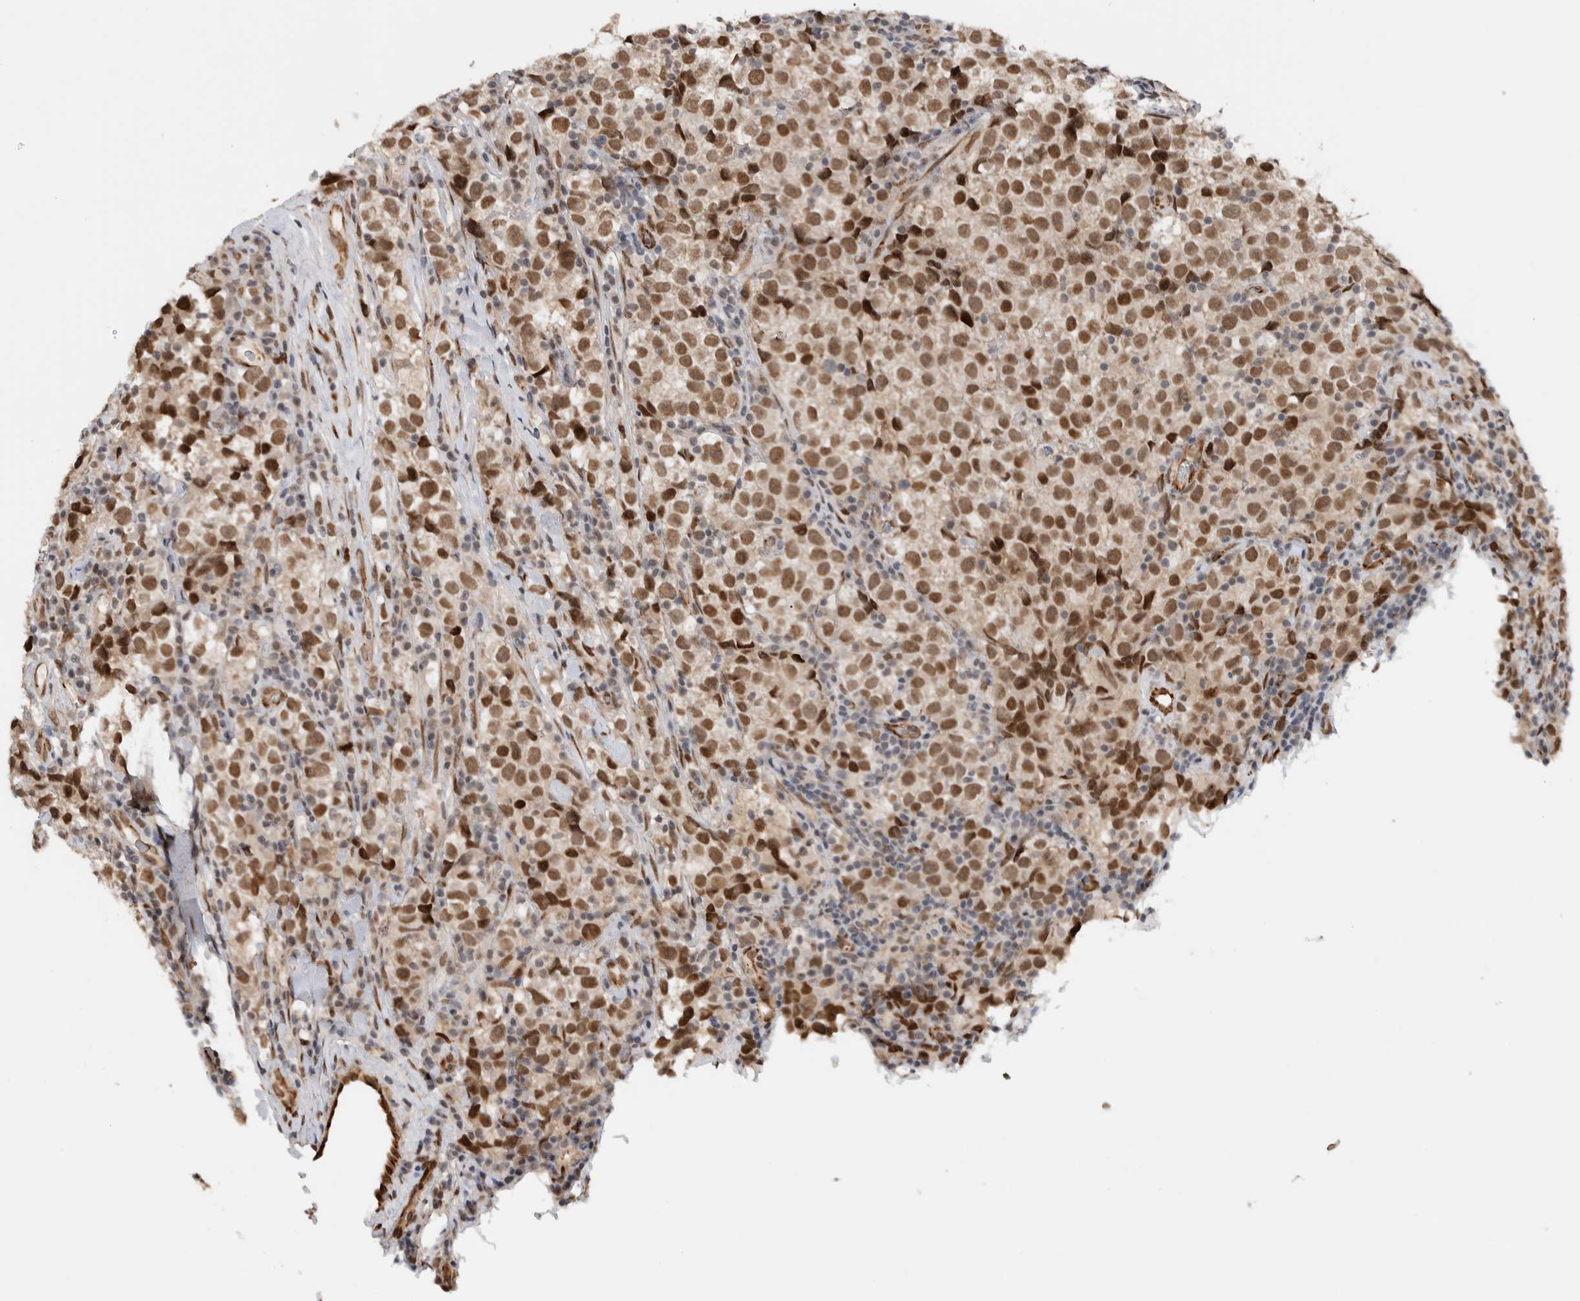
{"staining": {"intensity": "moderate", "quantity": ">75%", "location": "nuclear"}, "tissue": "testis cancer", "cell_type": "Tumor cells", "image_type": "cancer", "snomed": [{"axis": "morphology", "description": "Normal tissue, NOS"}, {"axis": "morphology", "description": "Seminoma, NOS"}, {"axis": "topography", "description": "Testis"}], "caption": "Testis cancer (seminoma) stained for a protein (brown) displays moderate nuclear positive staining in about >75% of tumor cells.", "gene": "TNRC18", "patient": {"sex": "male", "age": 43}}